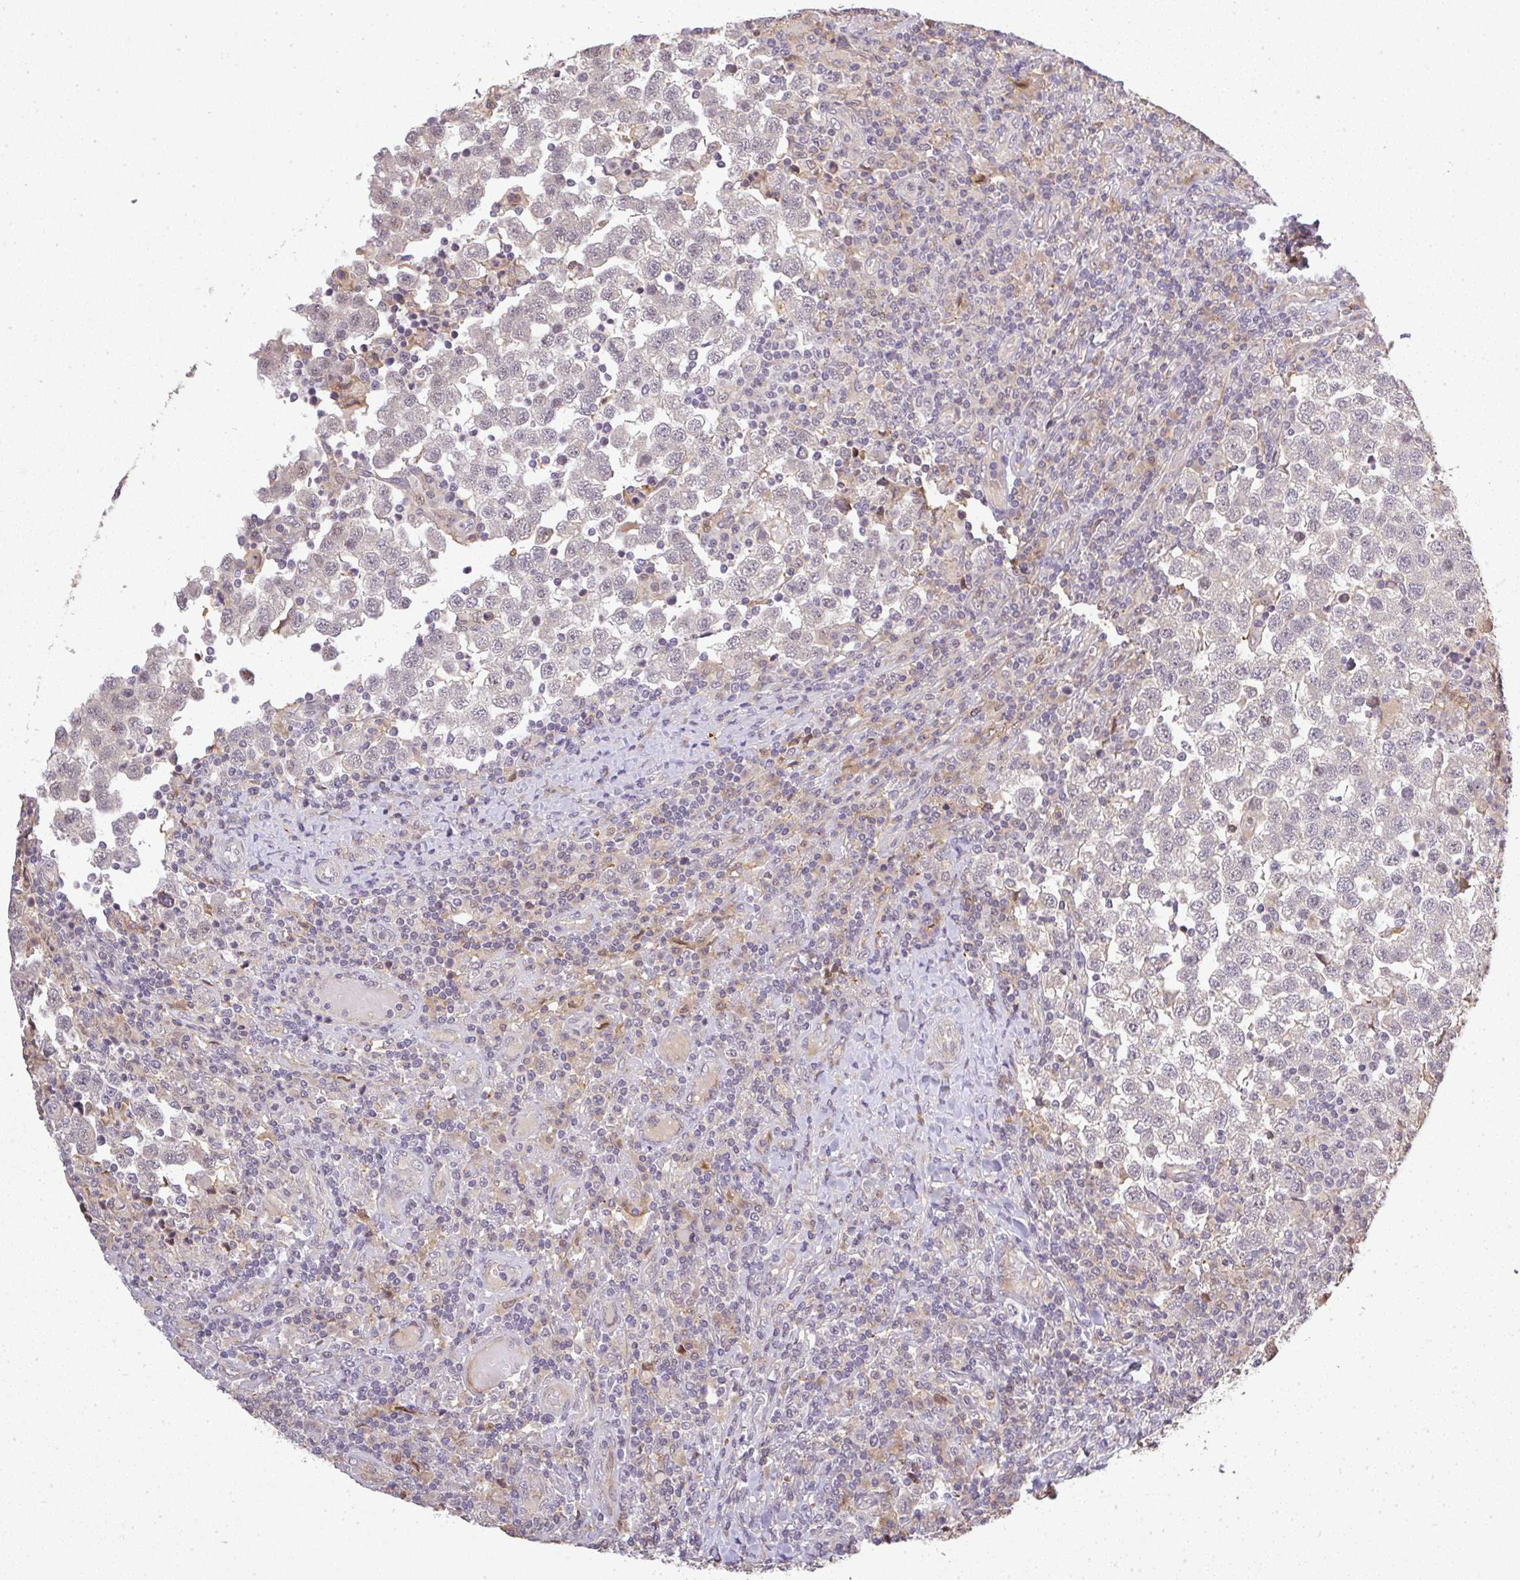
{"staining": {"intensity": "negative", "quantity": "none", "location": "none"}, "tissue": "testis cancer", "cell_type": "Tumor cells", "image_type": "cancer", "snomed": [{"axis": "morphology", "description": "Seminoma, NOS"}, {"axis": "topography", "description": "Testis"}], "caption": "Testis cancer stained for a protein using IHC exhibits no expression tumor cells.", "gene": "FAM153A", "patient": {"sex": "male", "age": 34}}